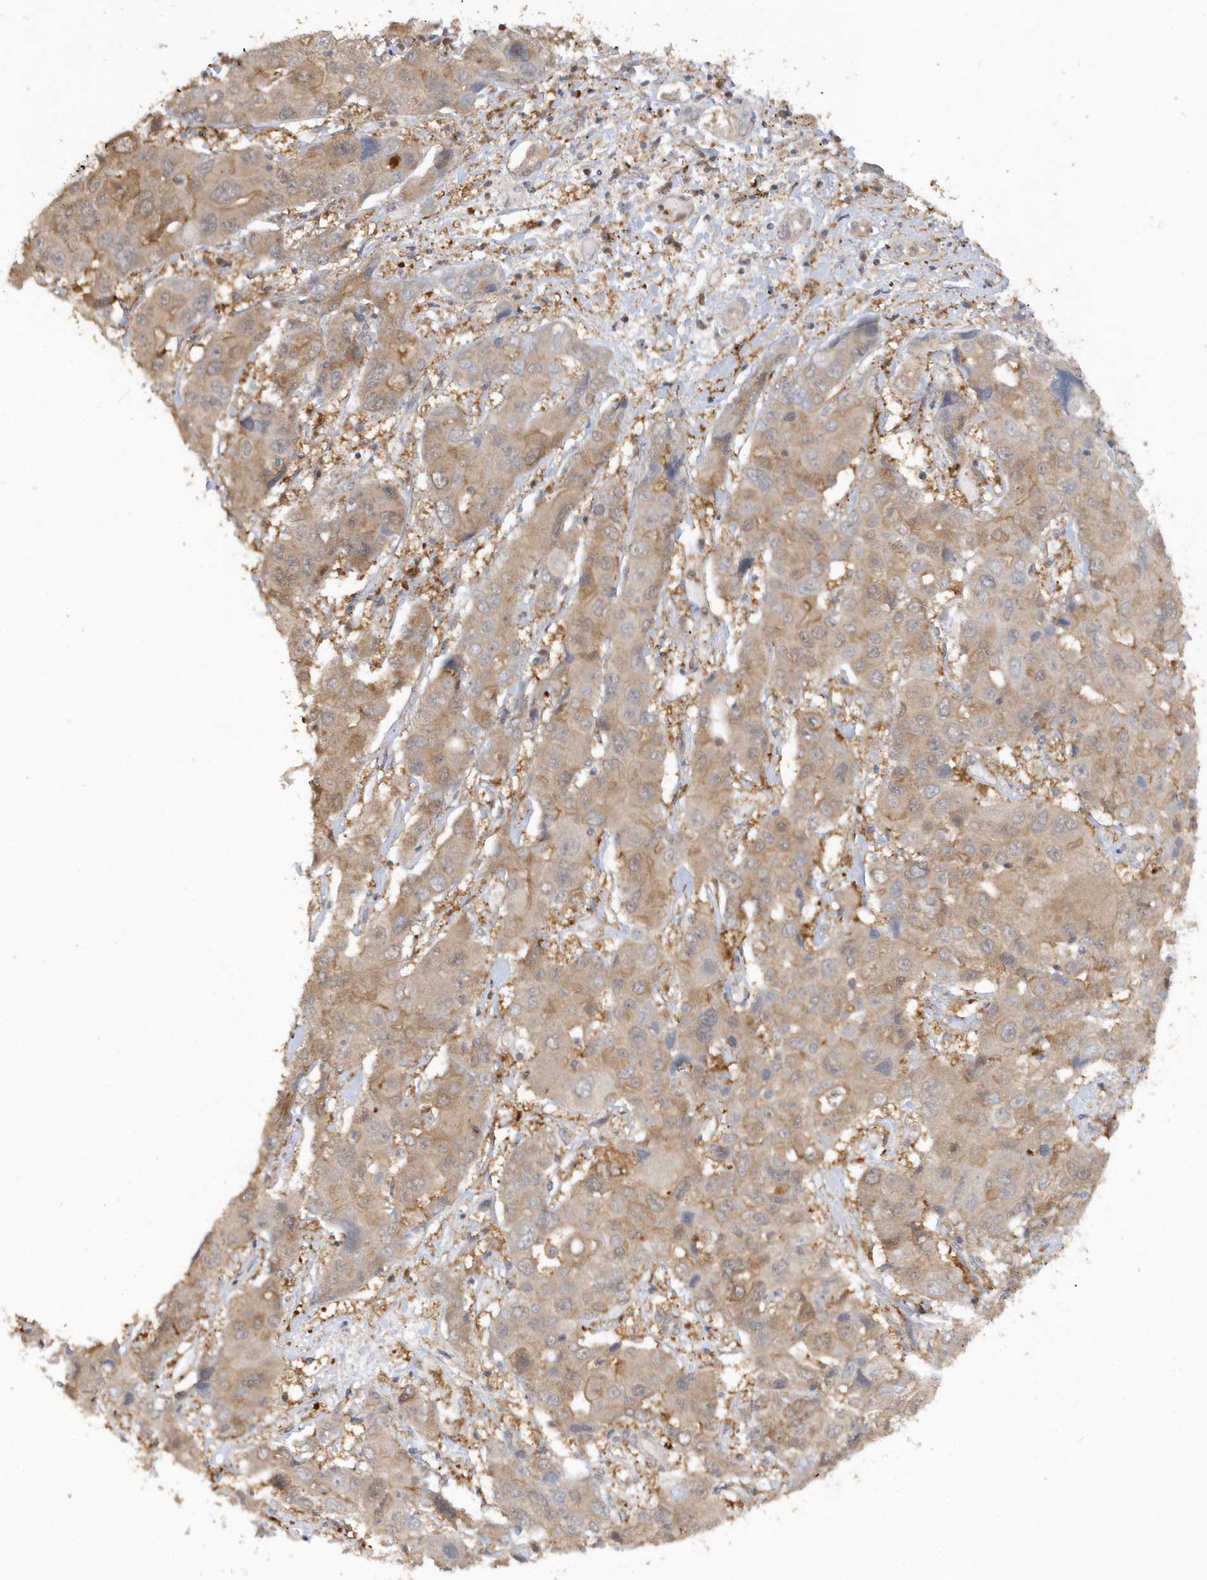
{"staining": {"intensity": "weak", "quantity": "25%-75%", "location": "cytoplasmic/membranous"}, "tissue": "liver cancer", "cell_type": "Tumor cells", "image_type": "cancer", "snomed": [{"axis": "morphology", "description": "Cholangiocarcinoma"}, {"axis": "topography", "description": "Liver"}], "caption": "DAB immunohistochemical staining of human cholangiocarcinoma (liver) shows weak cytoplasmic/membranous protein positivity in approximately 25%-75% of tumor cells. (DAB IHC, brown staining for protein, blue staining for nuclei).", "gene": "RPE", "patient": {"sex": "male", "age": 67}}